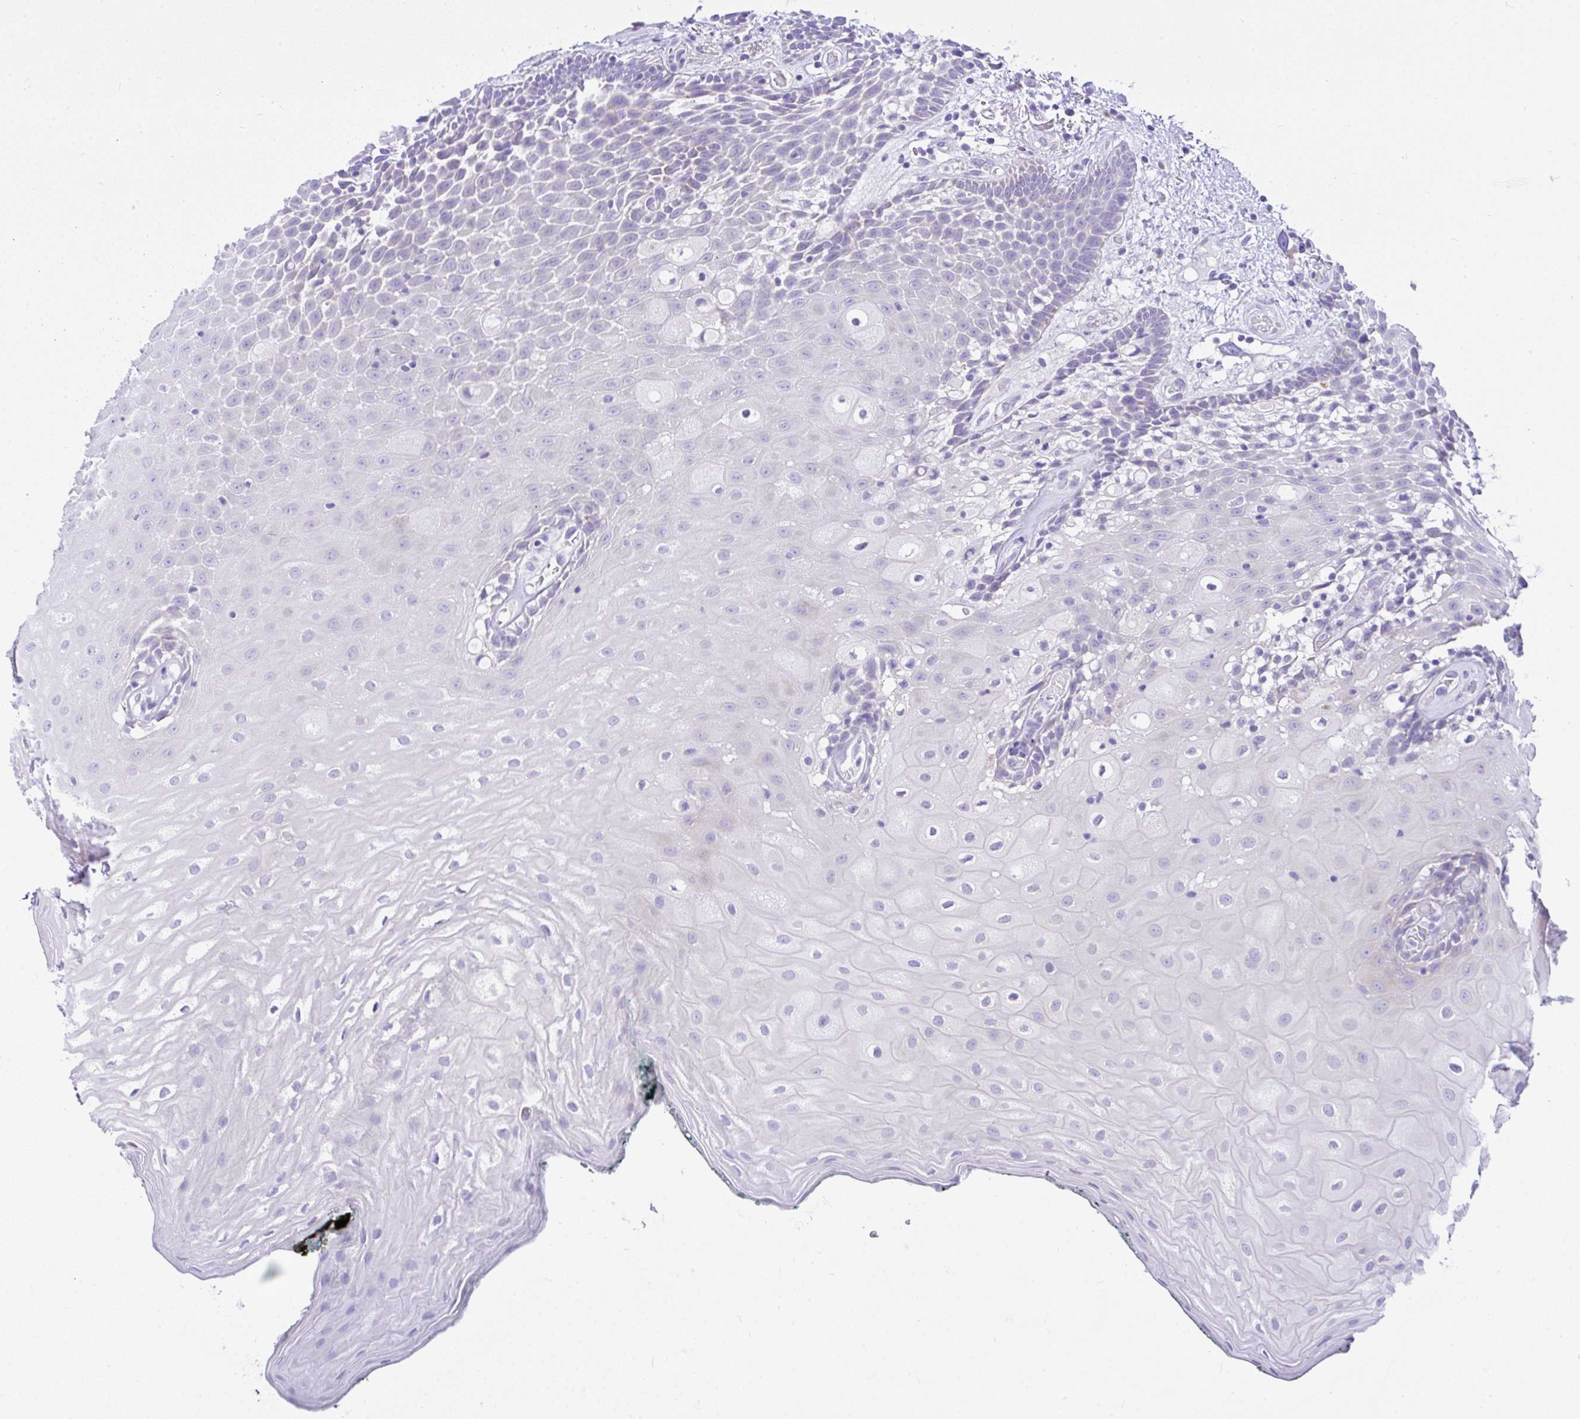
{"staining": {"intensity": "weak", "quantity": "25%-75%", "location": "cytoplasmic/membranous"}, "tissue": "oral mucosa", "cell_type": "Squamous epithelial cells", "image_type": "normal", "snomed": [{"axis": "morphology", "description": "Normal tissue, NOS"}, {"axis": "morphology", "description": "Squamous cell carcinoma, NOS"}, {"axis": "topography", "description": "Oral tissue"}, {"axis": "topography", "description": "Head-Neck"}], "caption": "High-magnification brightfield microscopy of unremarkable oral mucosa stained with DAB (3,3'-diaminobenzidine) (brown) and counterstained with hematoxylin (blue). squamous epithelial cells exhibit weak cytoplasmic/membranous positivity is present in about25%-75% of cells. (Stains: DAB in brown, nuclei in blue, Microscopy: brightfield microscopy at high magnification).", "gene": "SLC13A1", "patient": {"sex": "male", "age": 64}}